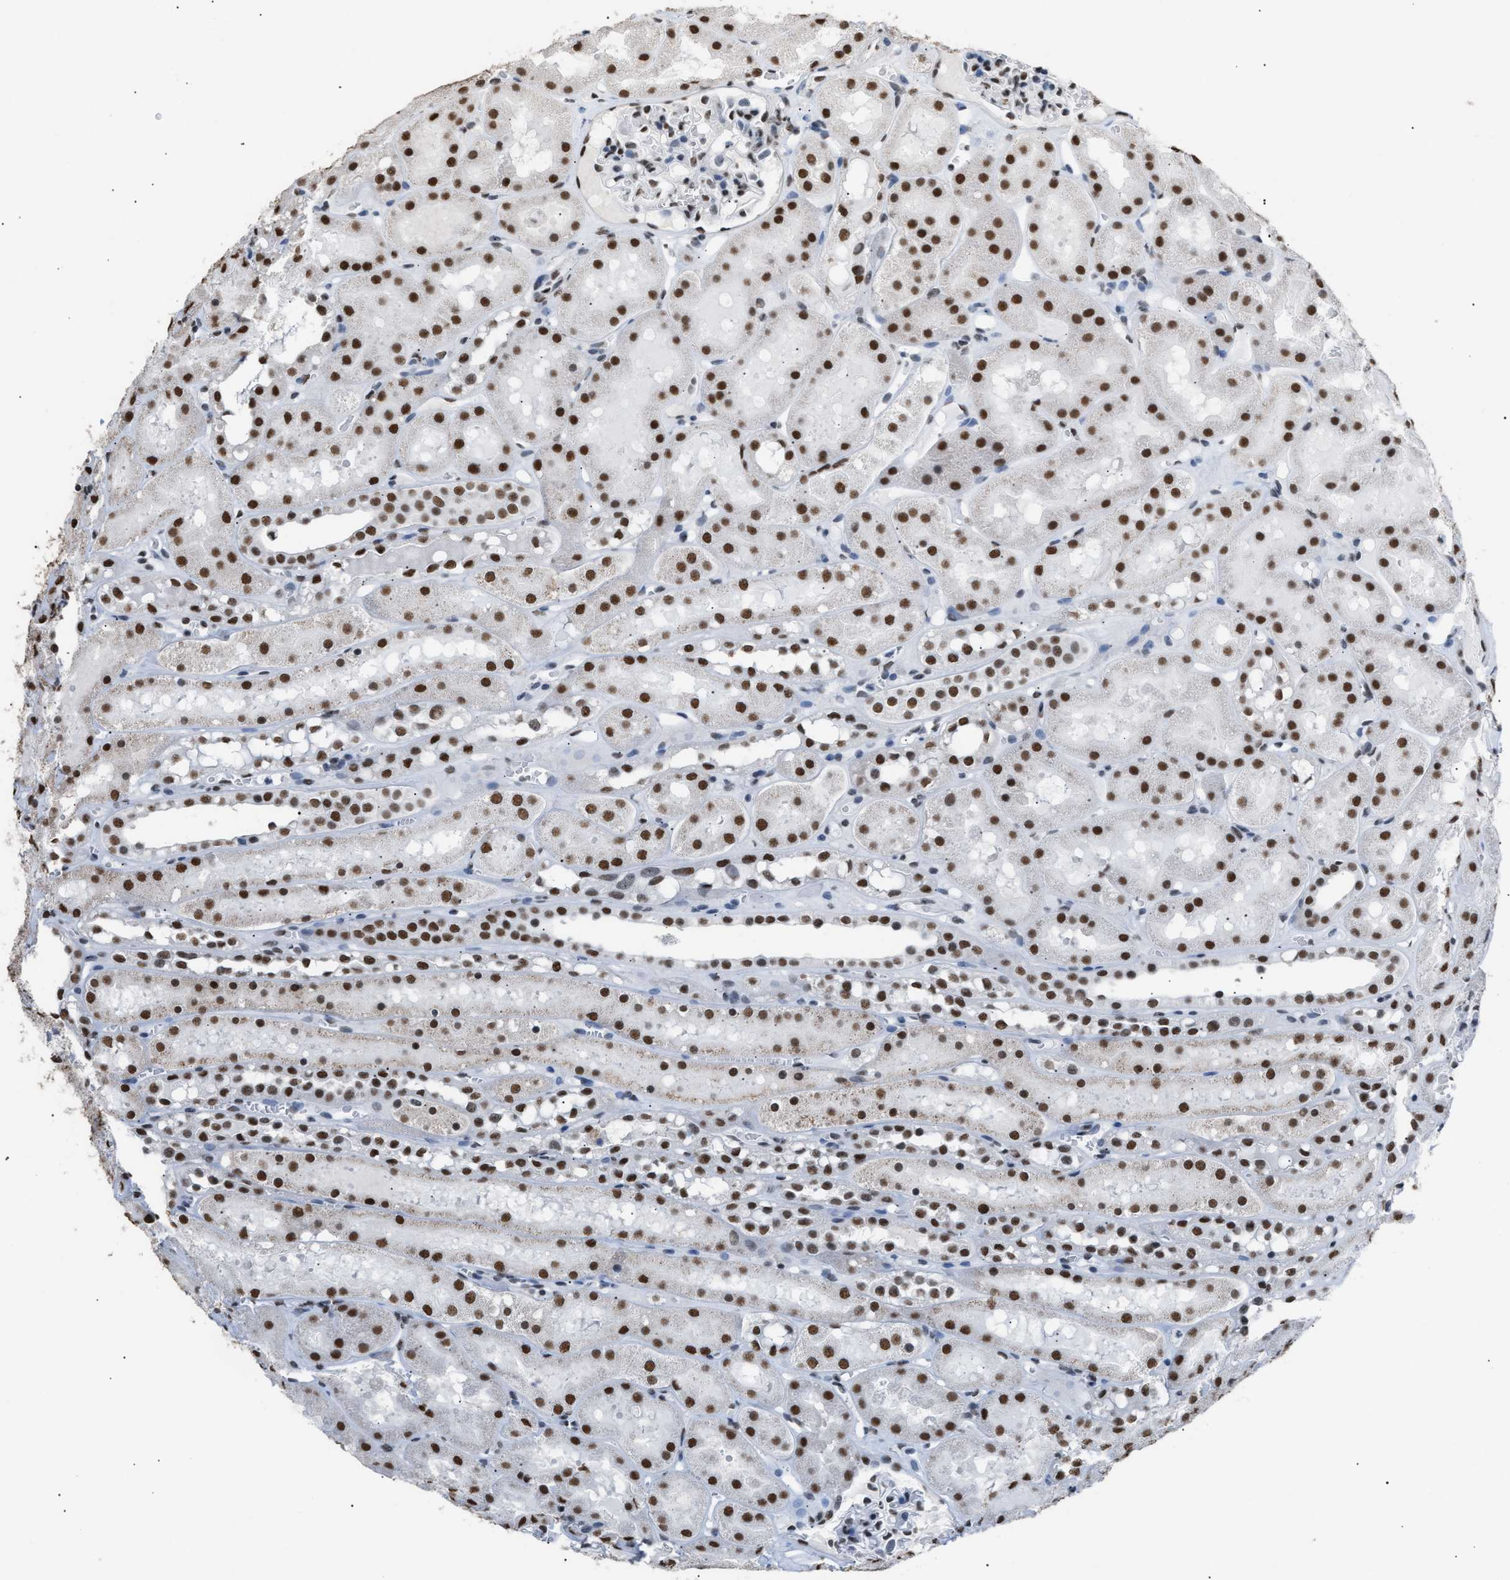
{"staining": {"intensity": "moderate", "quantity": "25%-75%", "location": "nuclear"}, "tissue": "kidney", "cell_type": "Cells in glomeruli", "image_type": "normal", "snomed": [{"axis": "morphology", "description": "Normal tissue, NOS"}, {"axis": "topography", "description": "Kidney"}, {"axis": "topography", "description": "Urinary bladder"}], "caption": "Immunohistochemistry staining of normal kidney, which reveals medium levels of moderate nuclear positivity in approximately 25%-75% of cells in glomeruli indicating moderate nuclear protein expression. The staining was performed using DAB (brown) for protein detection and nuclei were counterstained in hematoxylin (blue).", "gene": "CCAR2", "patient": {"sex": "male", "age": 16}}